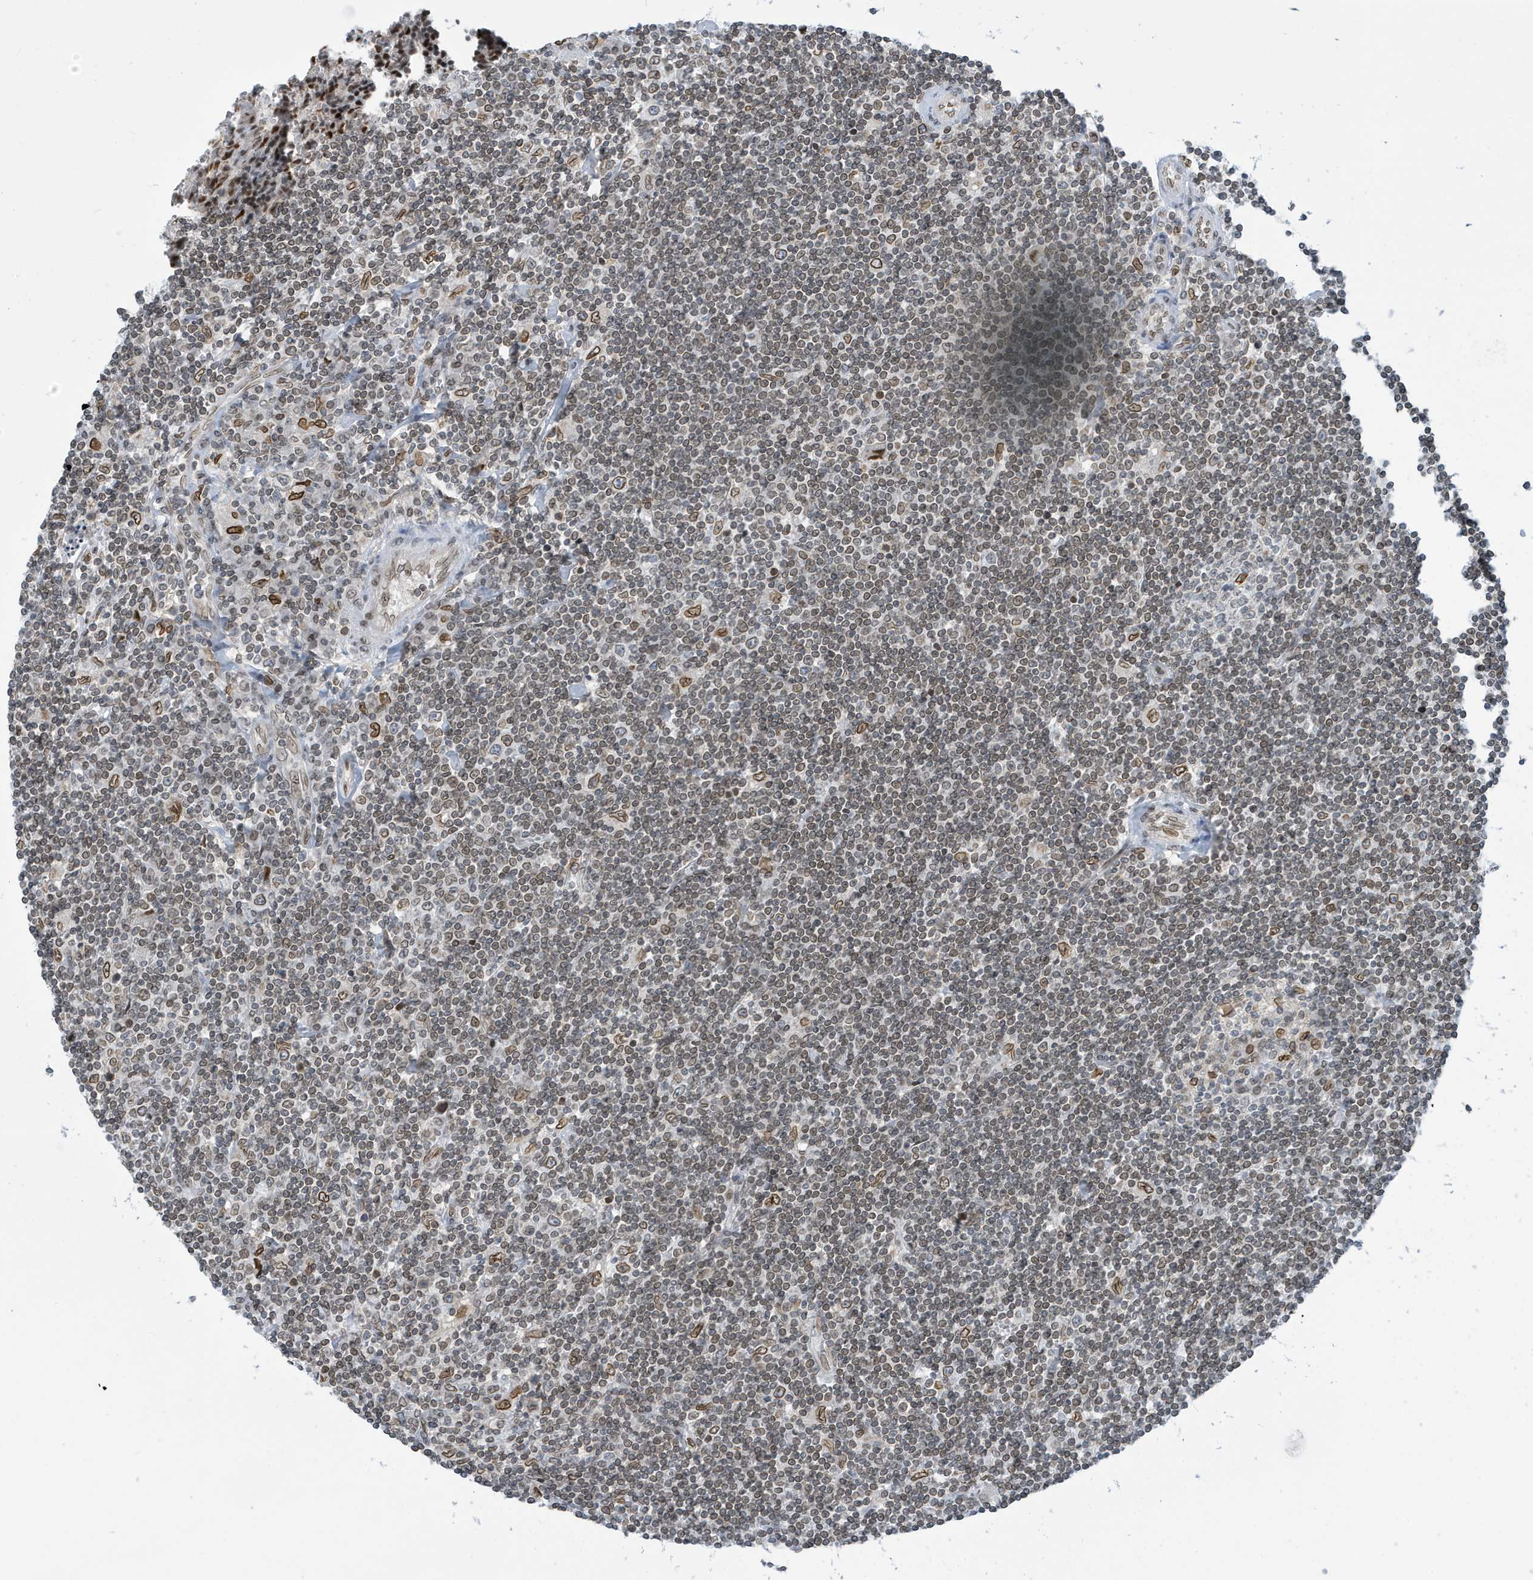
{"staining": {"intensity": "moderate", "quantity": ">75%", "location": "nuclear"}, "tissue": "lymphoma", "cell_type": "Tumor cells", "image_type": "cancer", "snomed": [{"axis": "morphology", "description": "Malignant lymphoma, non-Hodgkin's type, Low grade"}, {"axis": "topography", "description": "Spleen"}], "caption": "Lymphoma stained for a protein (brown) reveals moderate nuclear positive expression in about >75% of tumor cells.", "gene": "PCYT1A", "patient": {"sex": "male", "age": 76}}